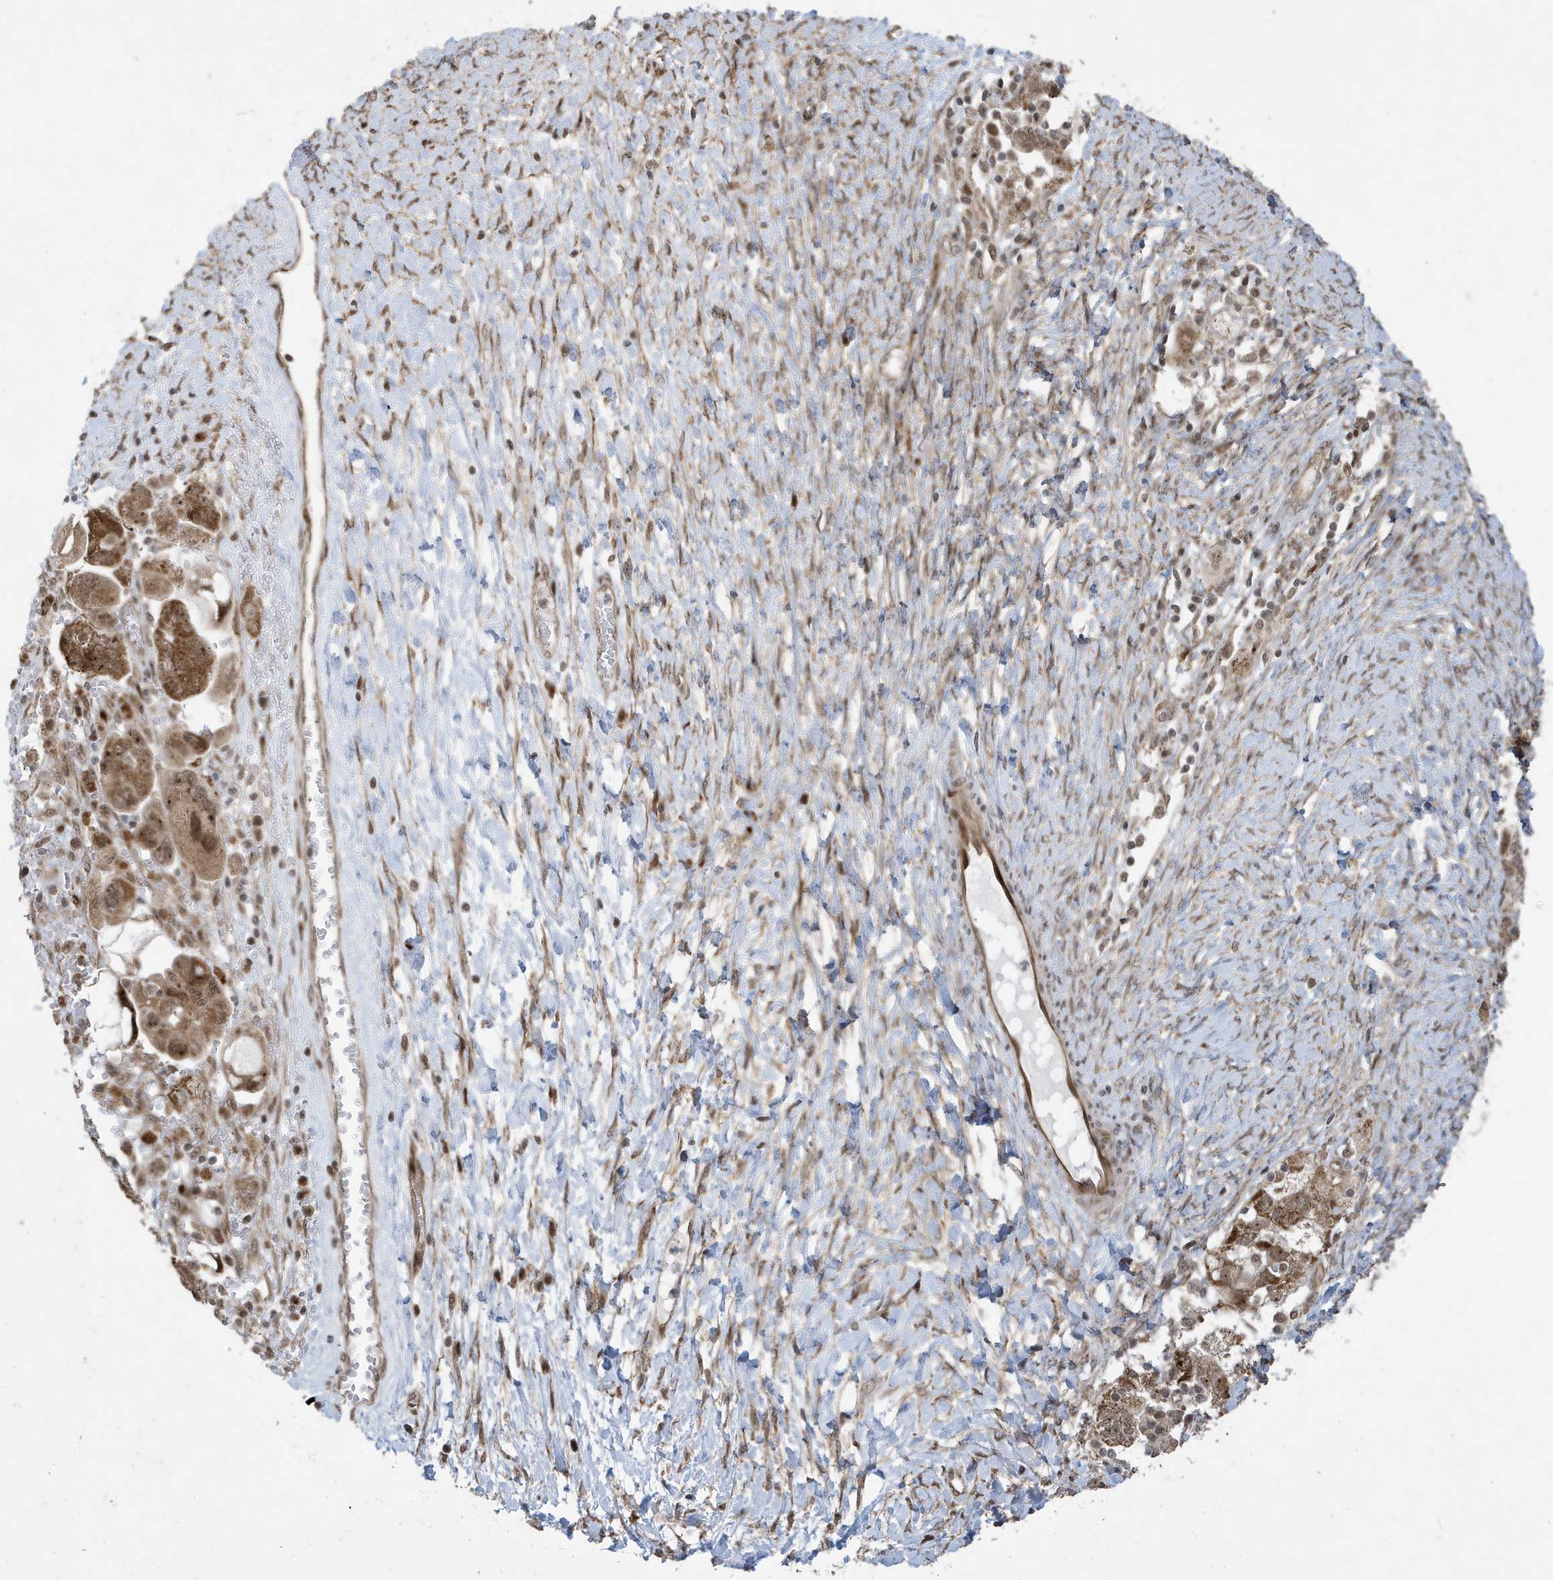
{"staining": {"intensity": "moderate", "quantity": ">75%", "location": "cytoplasmic/membranous,nuclear"}, "tissue": "ovarian cancer", "cell_type": "Tumor cells", "image_type": "cancer", "snomed": [{"axis": "morphology", "description": "Carcinoma, NOS"}, {"axis": "morphology", "description": "Cystadenocarcinoma, serous, NOS"}, {"axis": "topography", "description": "Ovary"}], "caption": "A high-resolution photomicrograph shows IHC staining of serous cystadenocarcinoma (ovarian), which exhibits moderate cytoplasmic/membranous and nuclear staining in approximately >75% of tumor cells.", "gene": "FAM9B", "patient": {"sex": "female", "age": 69}}